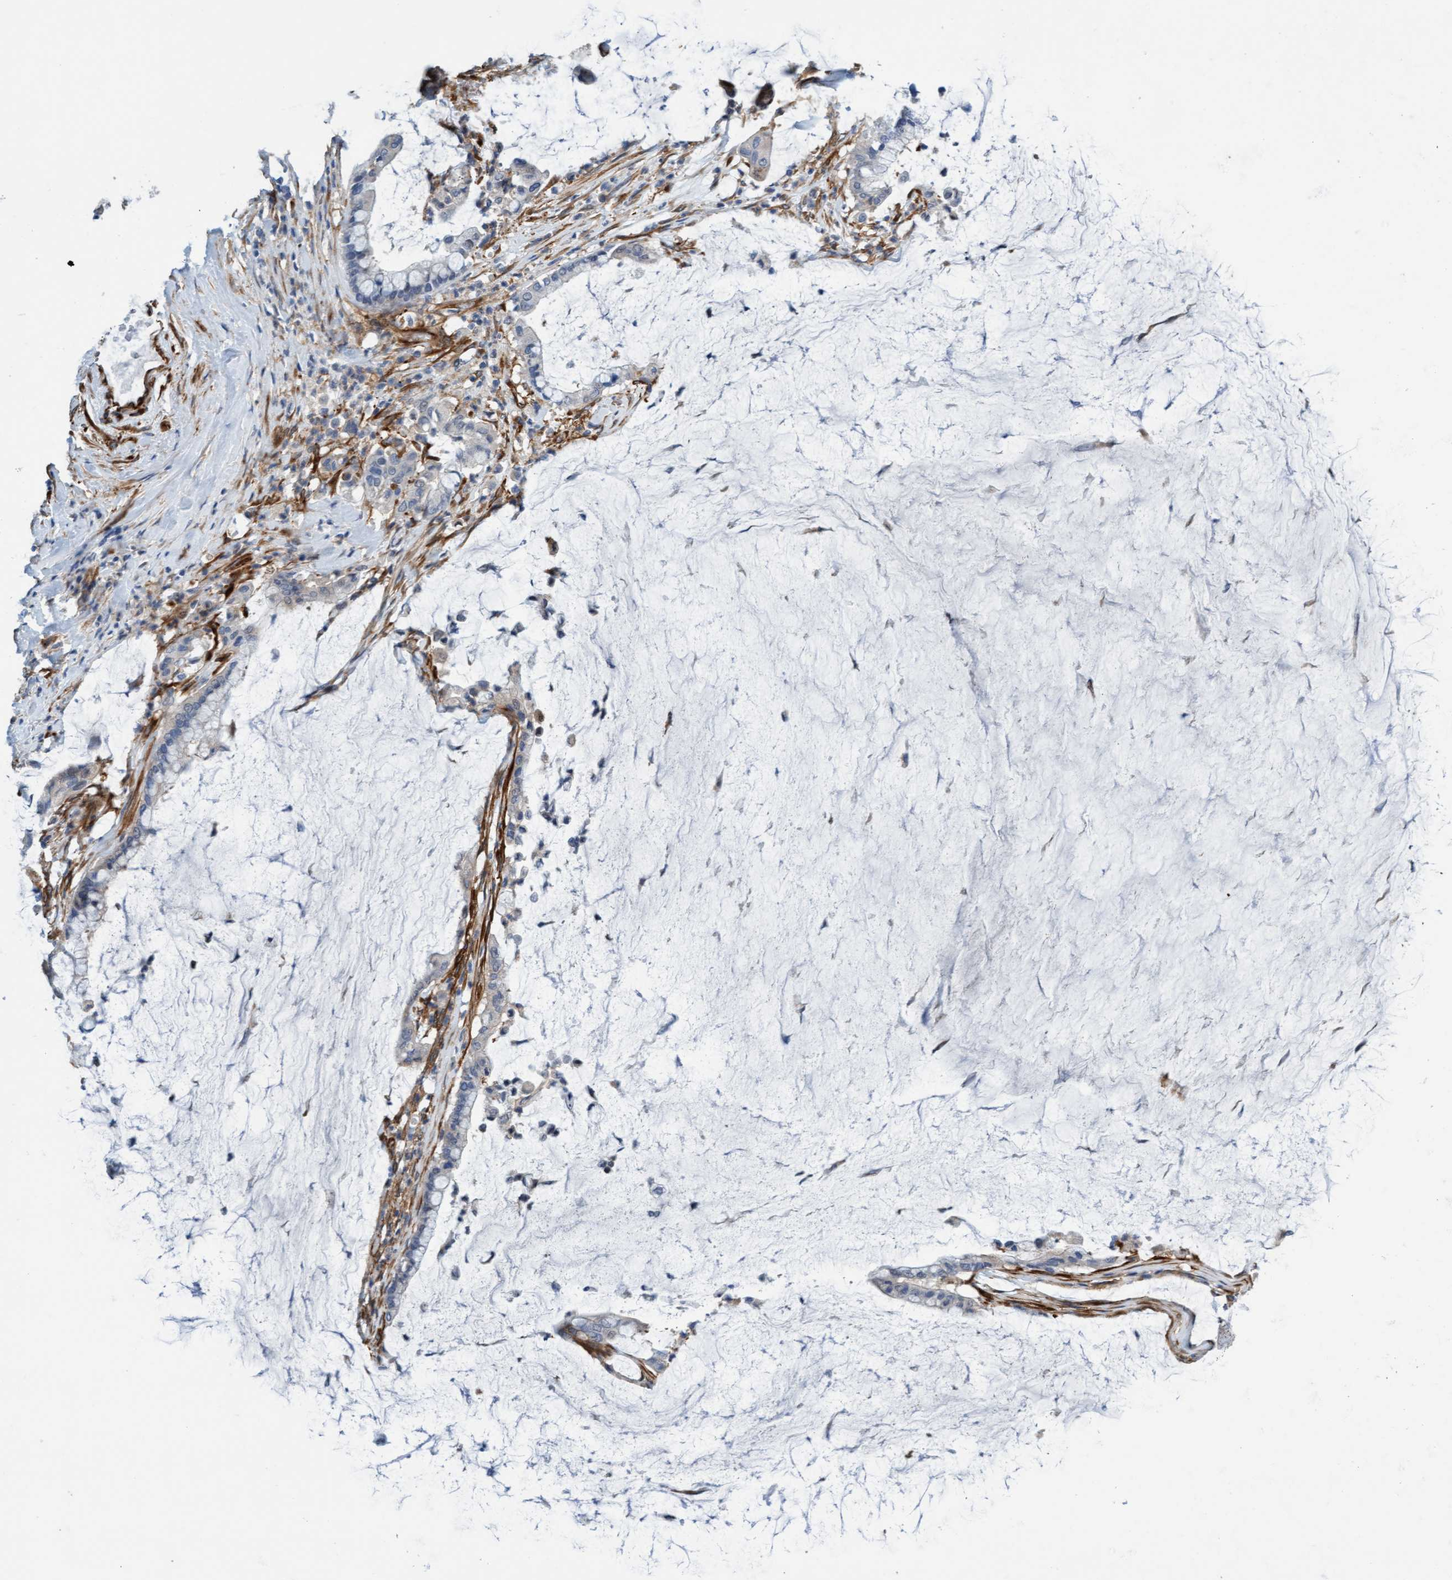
{"staining": {"intensity": "negative", "quantity": "none", "location": "none"}, "tissue": "pancreatic cancer", "cell_type": "Tumor cells", "image_type": "cancer", "snomed": [{"axis": "morphology", "description": "Adenocarcinoma, NOS"}, {"axis": "topography", "description": "Pancreas"}], "caption": "This is an immunohistochemistry (IHC) image of human adenocarcinoma (pancreatic). There is no expression in tumor cells.", "gene": "FMNL3", "patient": {"sex": "male", "age": 41}}